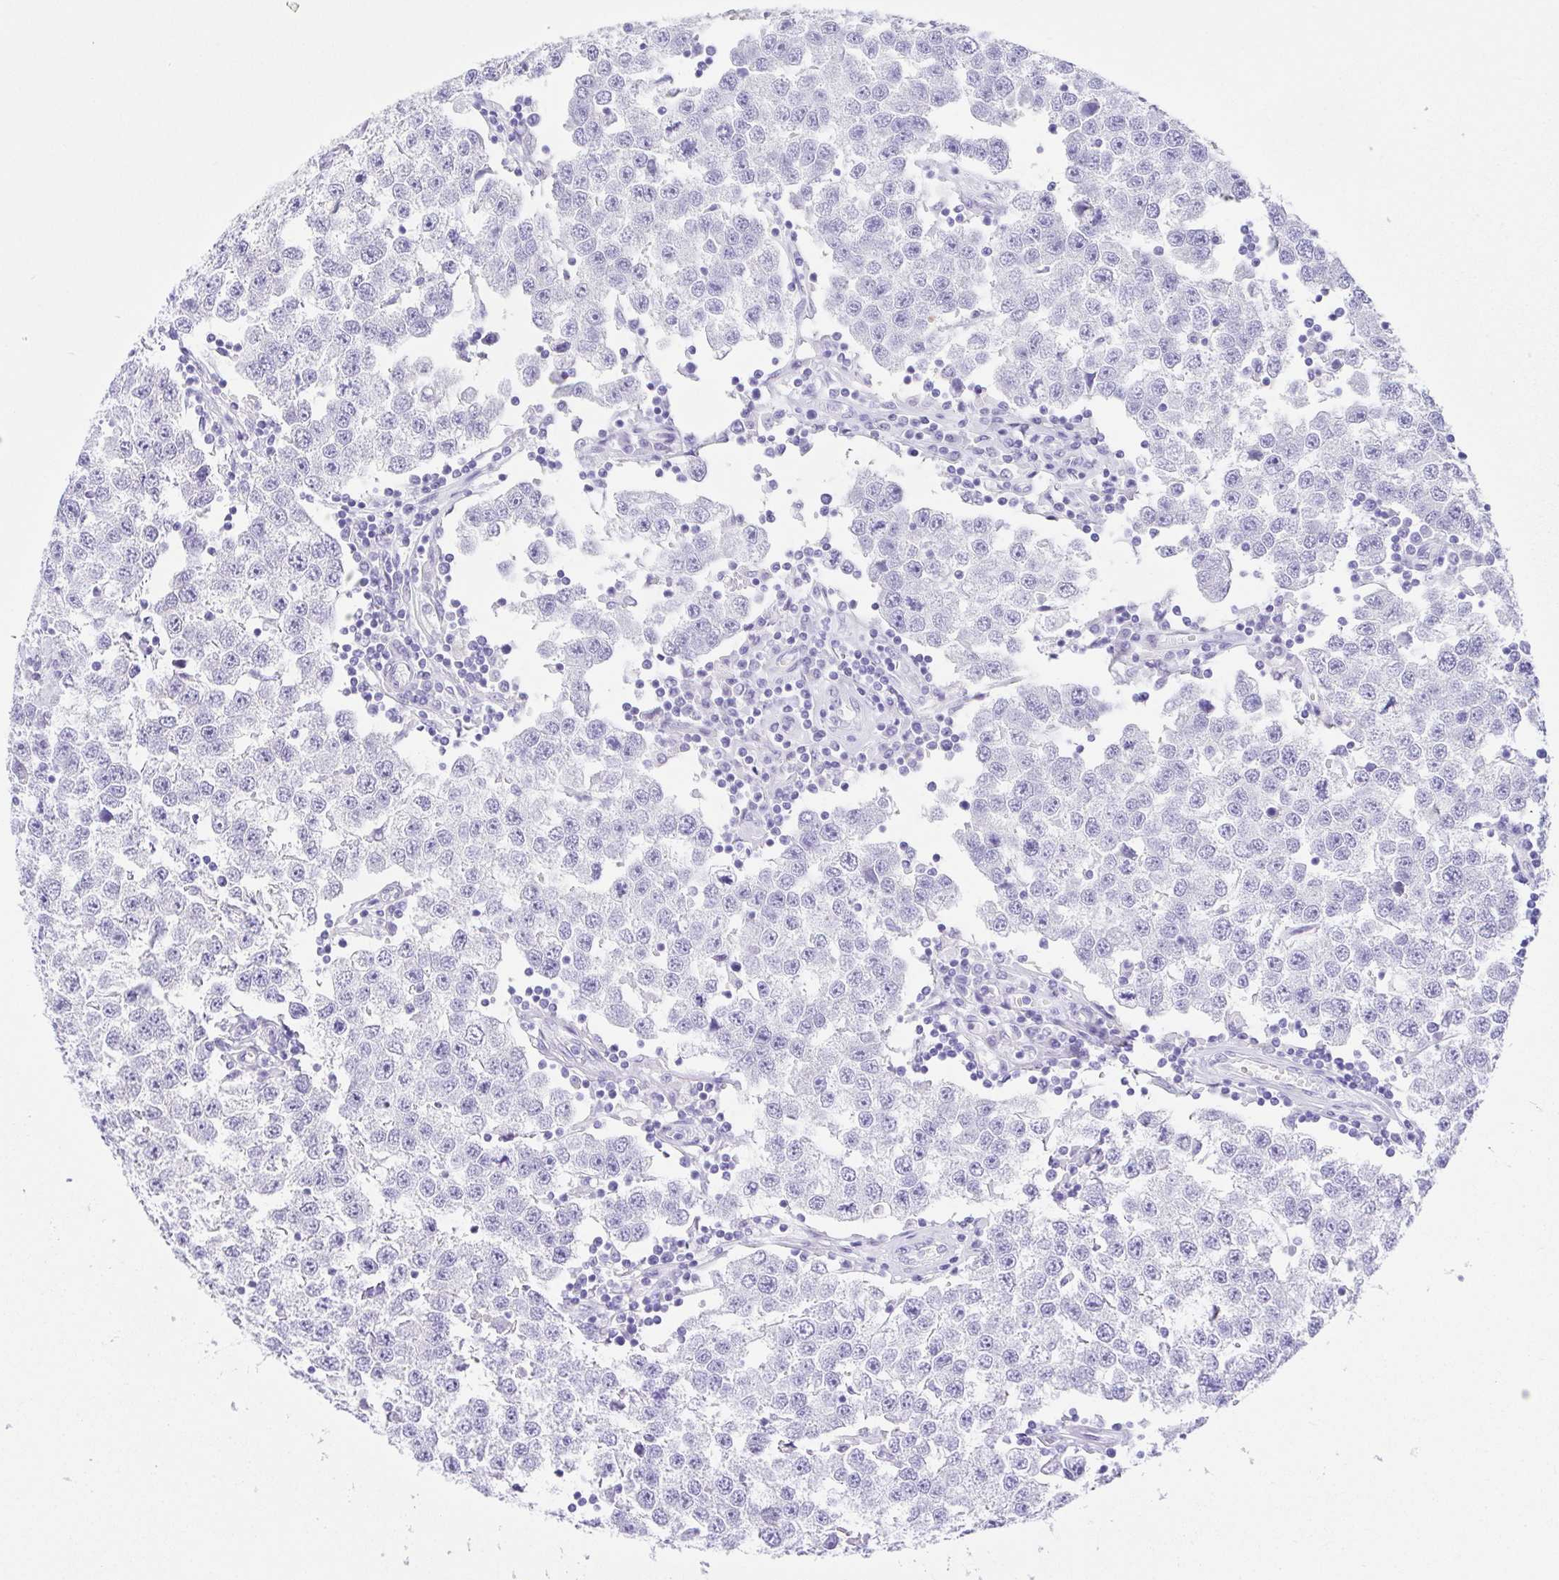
{"staining": {"intensity": "negative", "quantity": "none", "location": "none"}, "tissue": "testis cancer", "cell_type": "Tumor cells", "image_type": "cancer", "snomed": [{"axis": "morphology", "description": "Seminoma, NOS"}, {"axis": "topography", "description": "Testis"}], "caption": "DAB immunohistochemical staining of human testis cancer demonstrates no significant staining in tumor cells. (Brightfield microscopy of DAB immunohistochemistry at high magnification).", "gene": "KRTDAP", "patient": {"sex": "male", "age": 34}}